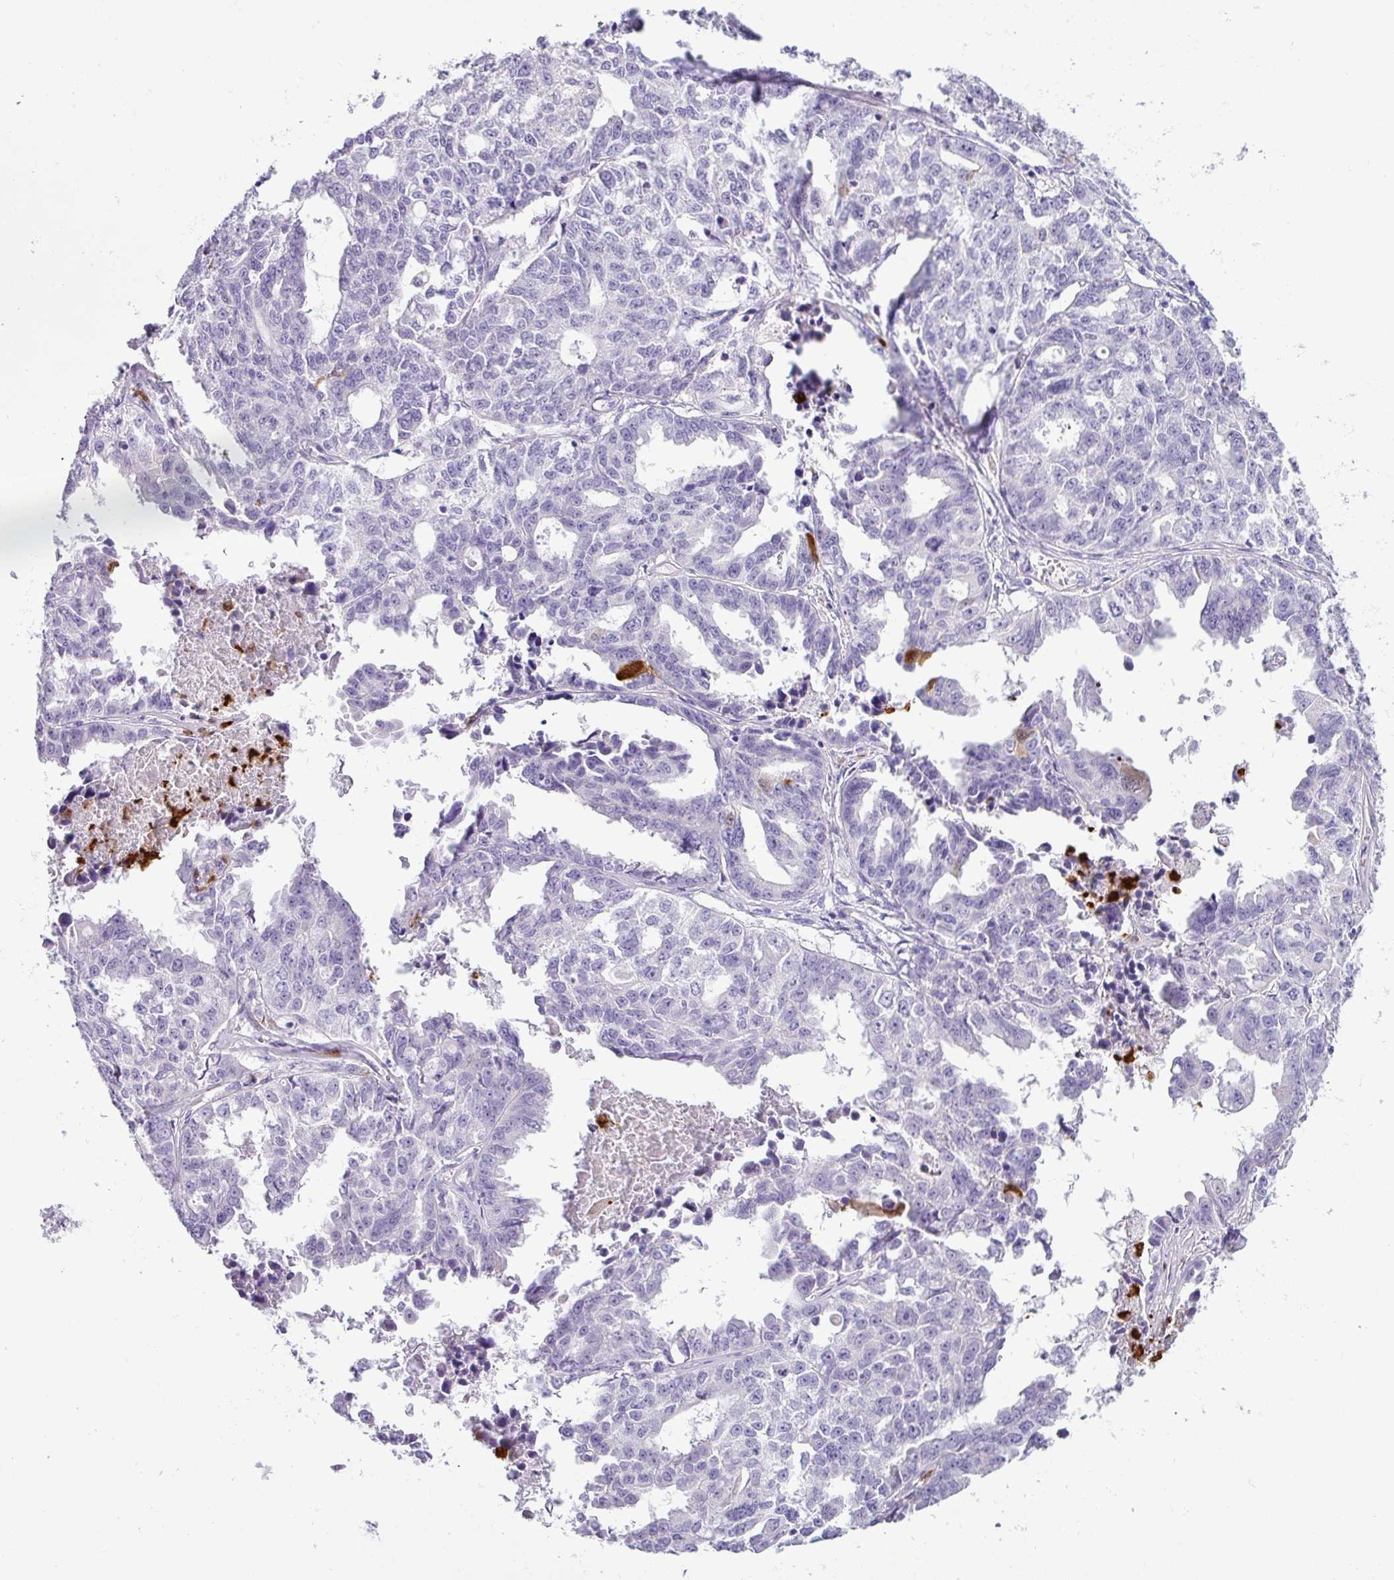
{"staining": {"intensity": "negative", "quantity": "none", "location": "none"}, "tissue": "ovarian cancer", "cell_type": "Tumor cells", "image_type": "cancer", "snomed": [{"axis": "morphology", "description": "Adenocarcinoma, NOS"}, {"axis": "morphology", "description": "Carcinoma, endometroid"}, {"axis": "topography", "description": "Ovary"}], "caption": "Endometroid carcinoma (ovarian) was stained to show a protein in brown. There is no significant expression in tumor cells.", "gene": "SH2D3C", "patient": {"sex": "female", "age": 72}}